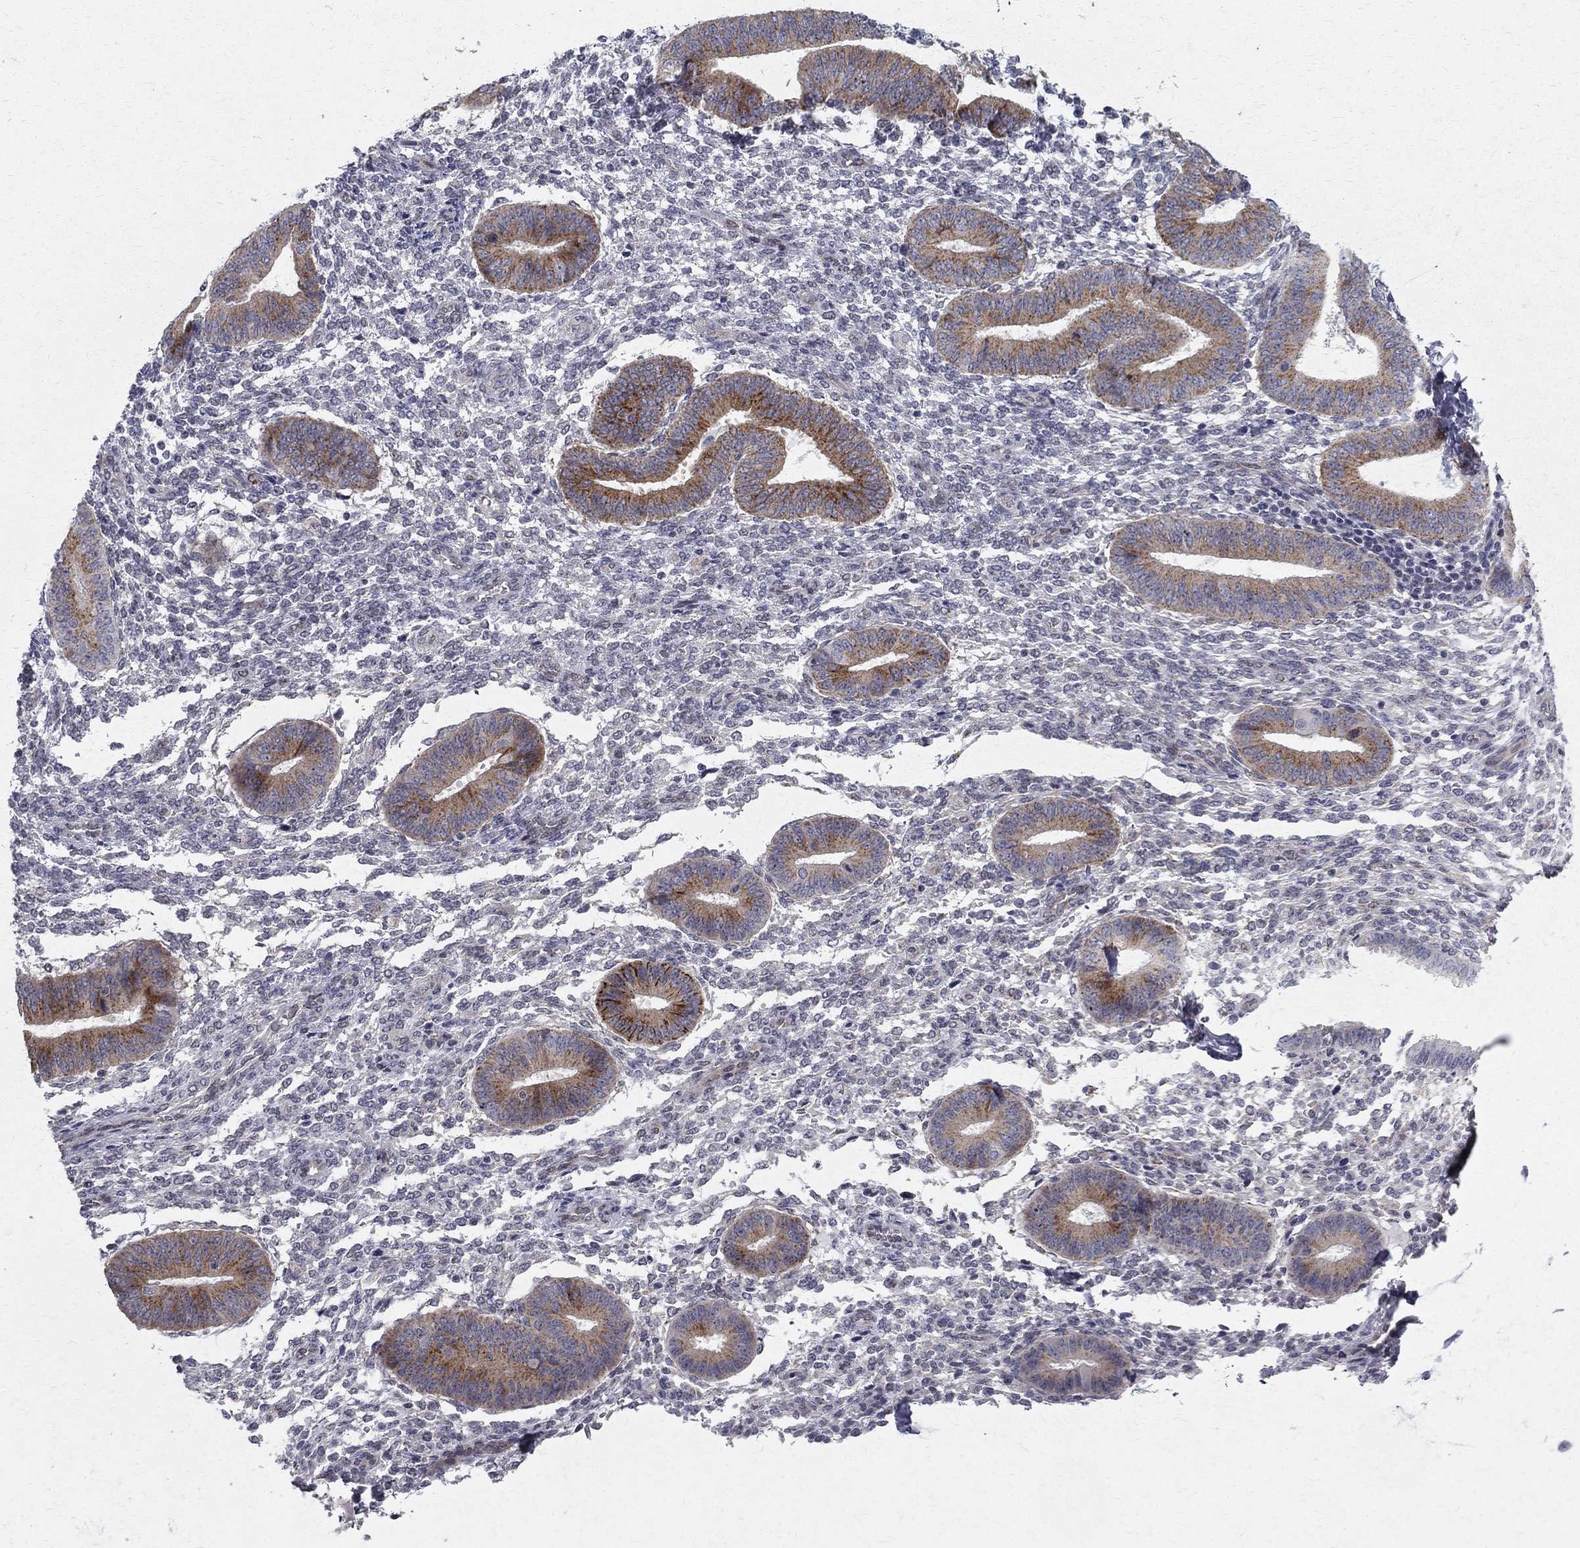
{"staining": {"intensity": "negative", "quantity": "none", "location": "none"}, "tissue": "endometrium", "cell_type": "Cells in endometrial stroma", "image_type": "normal", "snomed": [{"axis": "morphology", "description": "Normal tissue, NOS"}, {"axis": "topography", "description": "Endometrium"}], "caption": "A high-resolution photomicrograph shows immunohistochemistry staining of benign endometrium, which displays no significant expression in cells in endometrial stroma. Nuclei are stained in blue.", "gene": "CLIC6", "patient": {"sex": "female", "age": 47}}